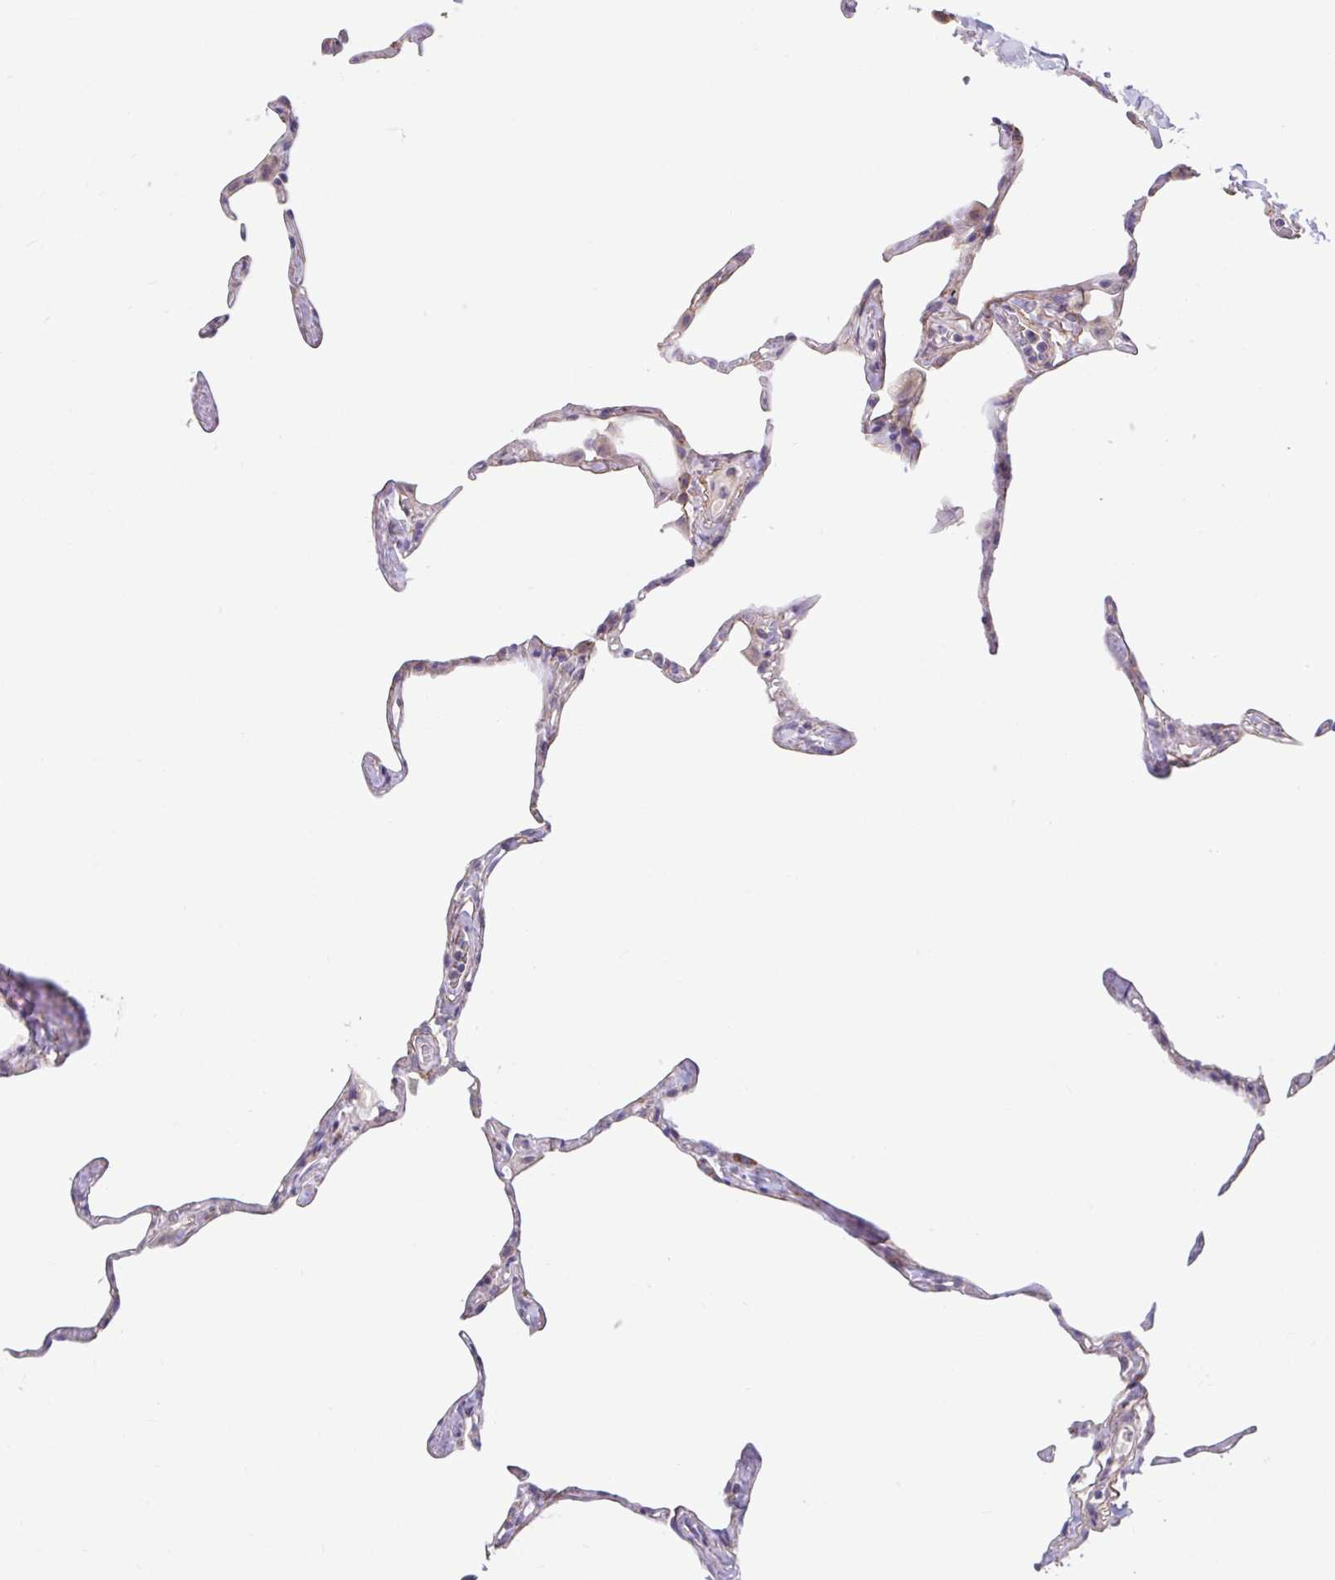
{"staining": {"intensity": "moderate", "quantity": "<25%", "location": "cytoplasmic/membranous"}, "tissue": "lung", "cell_type": "Alveolar cells", "image_type": "normal", "snomed": [{"axis": "morphology", "description": "Normal tissue, NOS"}, {"axis": "topography", "description": "Lung"}], "caption": "A brown stain labels moderate cytoplasmic/membranous staining of a protein in alveolar cells of normal human lung. The protein is stained brown, and the nuclei are stained in blue (DAB IHC with brightfield microscopy, high magnification).", "gene": "NT5C1B", "patient": {"sex": "male", "age": 65}}